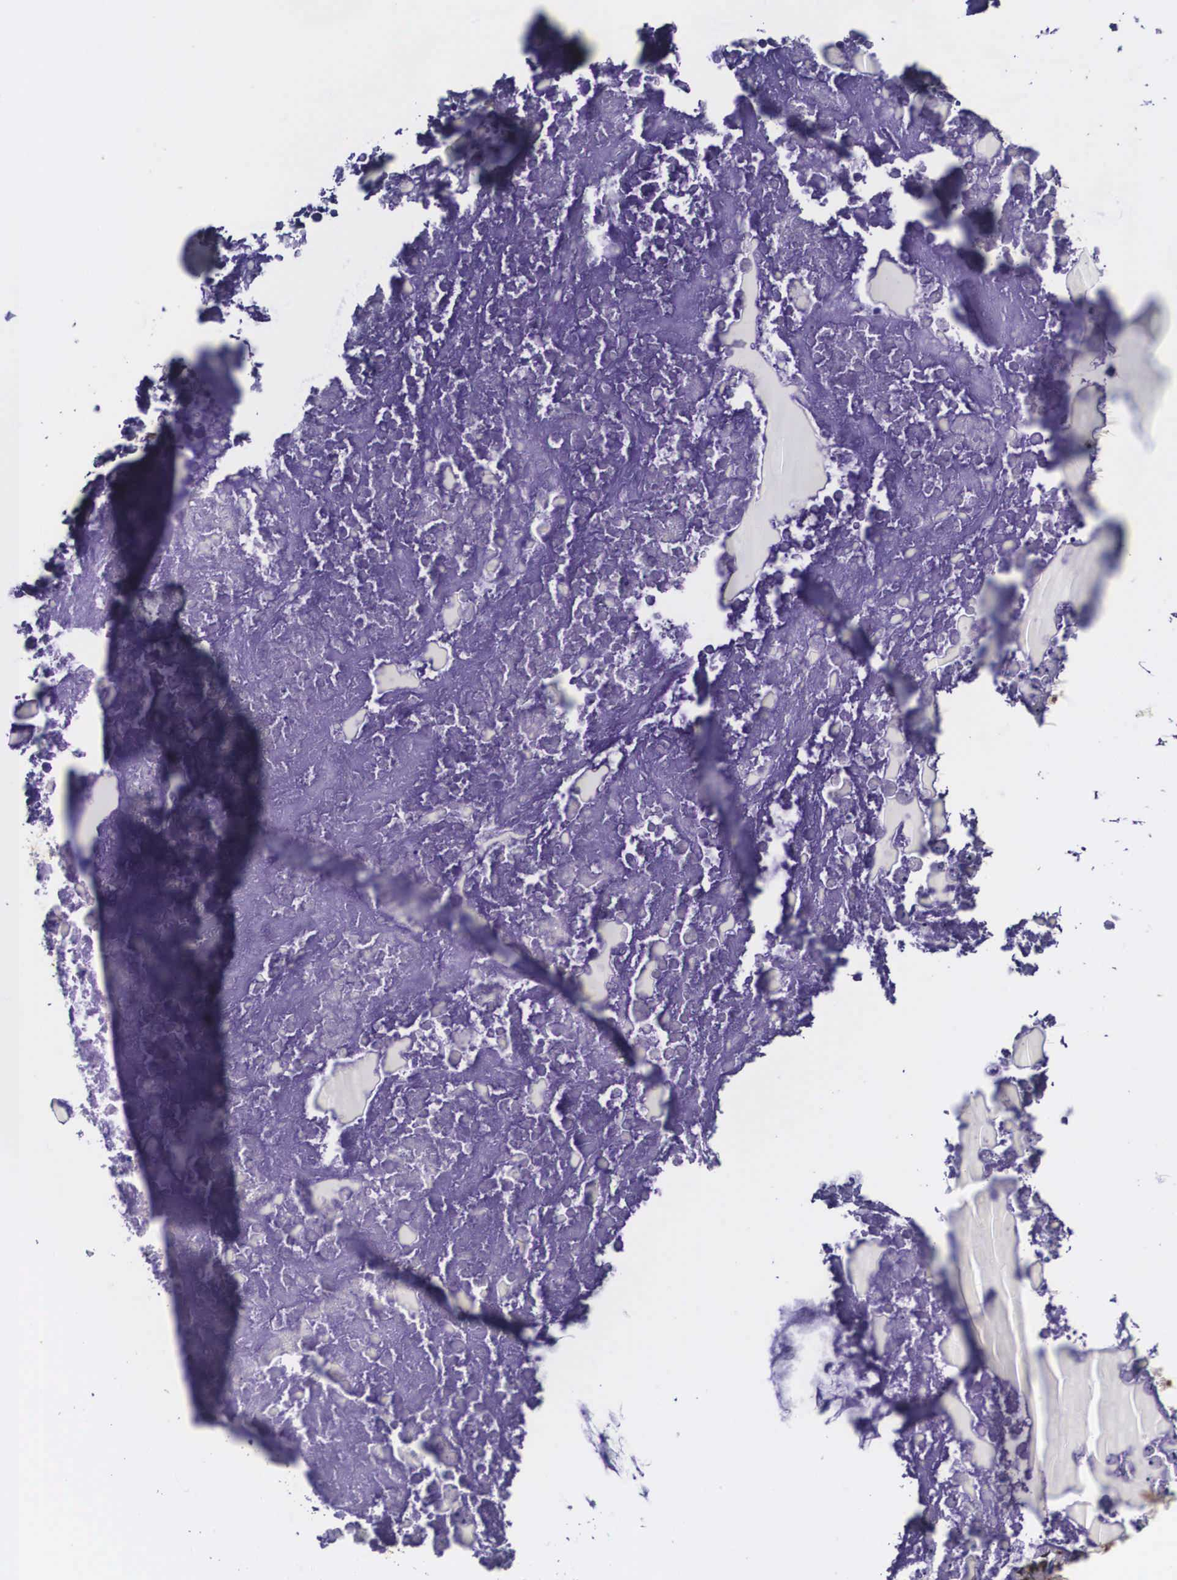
{"staining": {"intensity": "strong", "quantity": ">75%", "location": "nuclear"}, "tissue": "ovarian cancer", "cell_type": "Tumor cells", "image_type": "cancer", "snomed": [{"axis": "morphology", "description": "Cystadenocarcinoma, mucinous, NOS"}, {"axis": "topography", "description": "Ovary"}], "caption": "Tumor cells exhibit strong nuclear expression in approximately >75% of cells in ovarian mucinous cystadenocarcinoma. (DAB (3,3'-diaminobenzidine) IHC with brightfield microscopy, high magnification).", "gene": "PABPN1", "patient": {"sex": "female", "age": 57}}